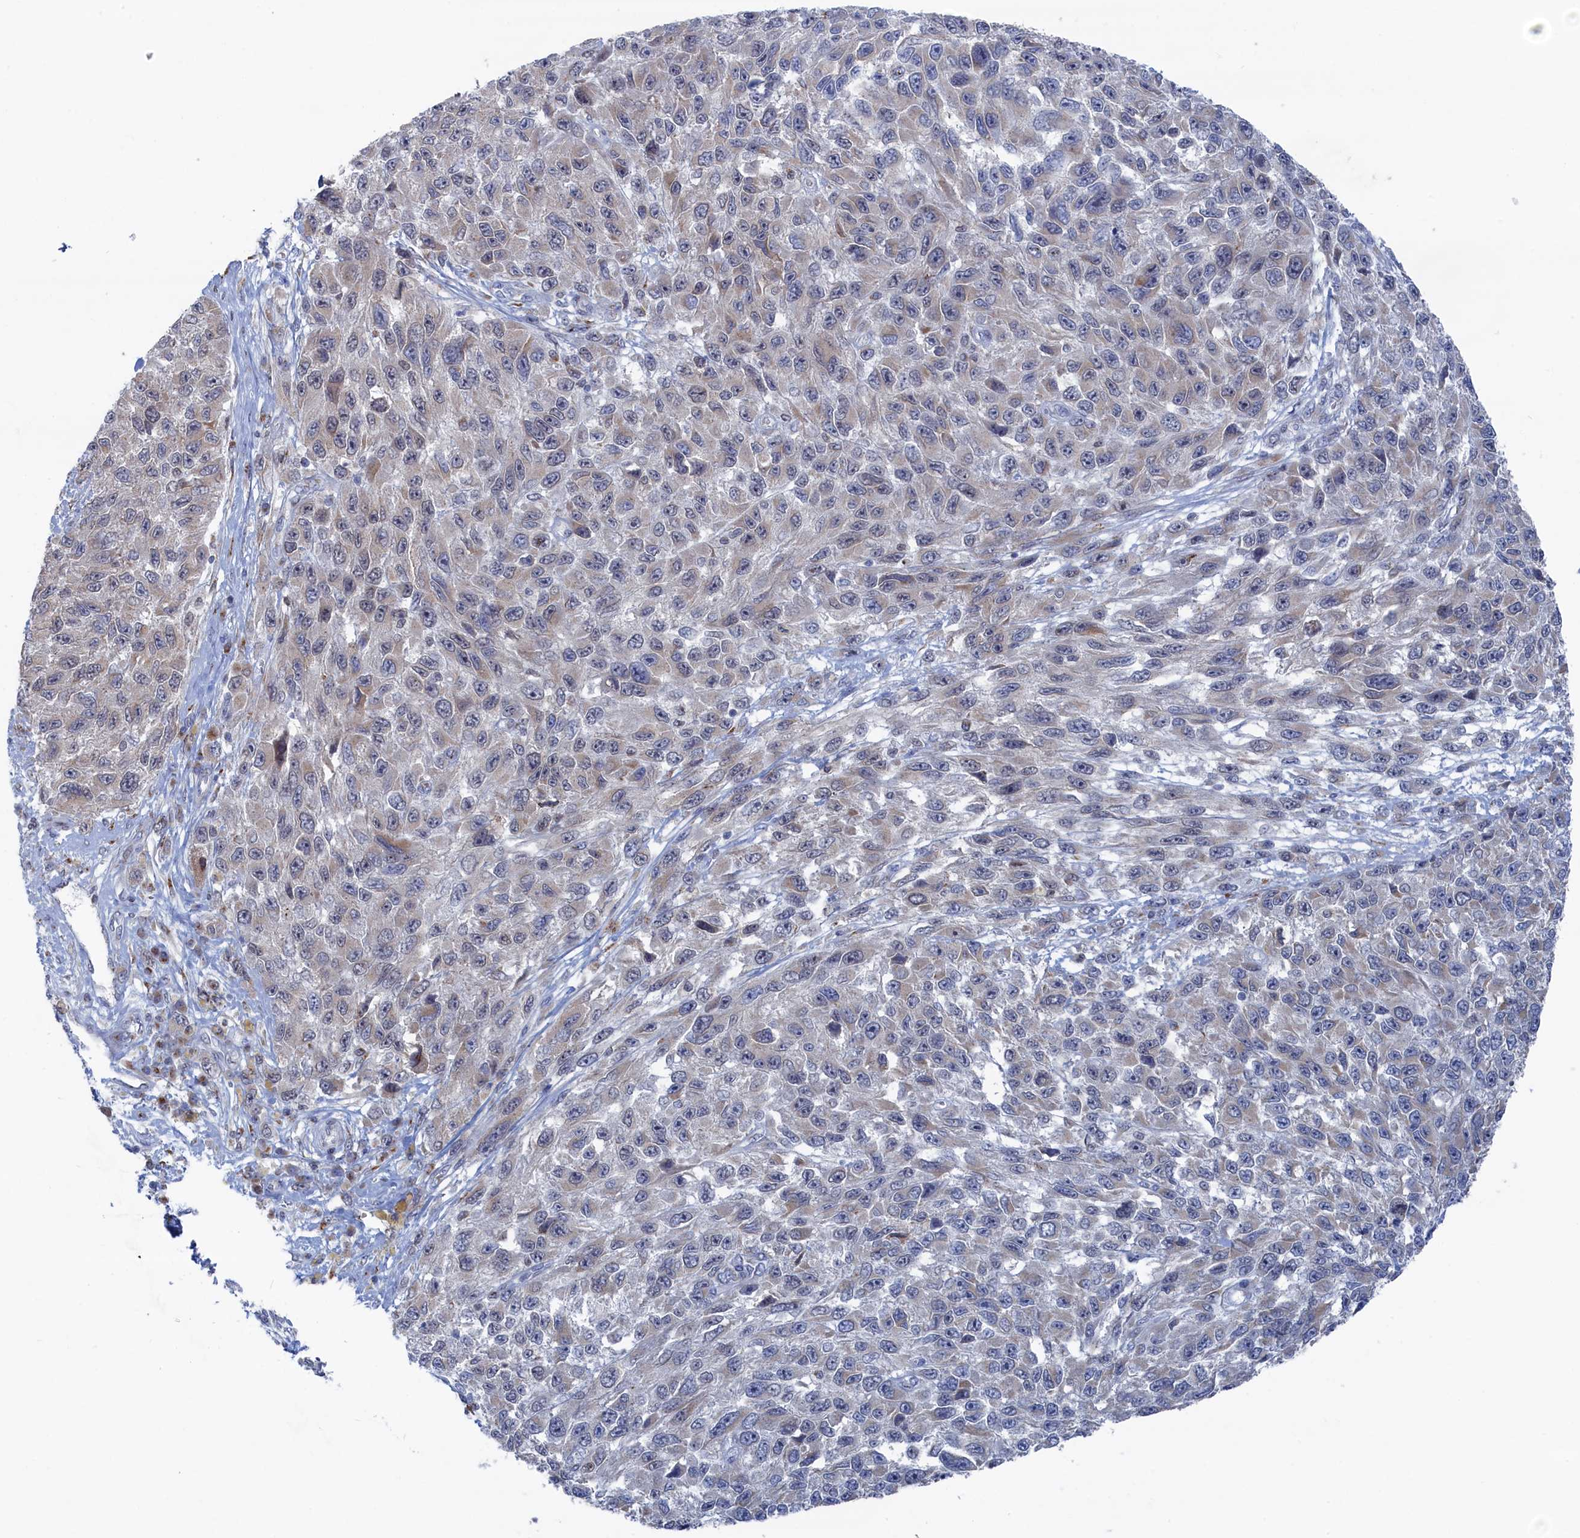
{"staining": {"intensity": "negative", "quantity": "none", "location": "none"}, "tissue": "melanoma", "cell_type": "Tumor cells", "image_type": "cancer", "snomed": [{"axis": "morphology", "description": "Normal tissue, NOS"}, {"axis": "morphology", "description": "Malignant melanoma, NOS"}, {"axis": "topography", "description": "Skin"}], "caption": "Tumor cells show no significant expression in melanoma. (DAB IHC, high magnification).", "gene": "IRX1", "patient": {"sex": "female", "age": 96}}